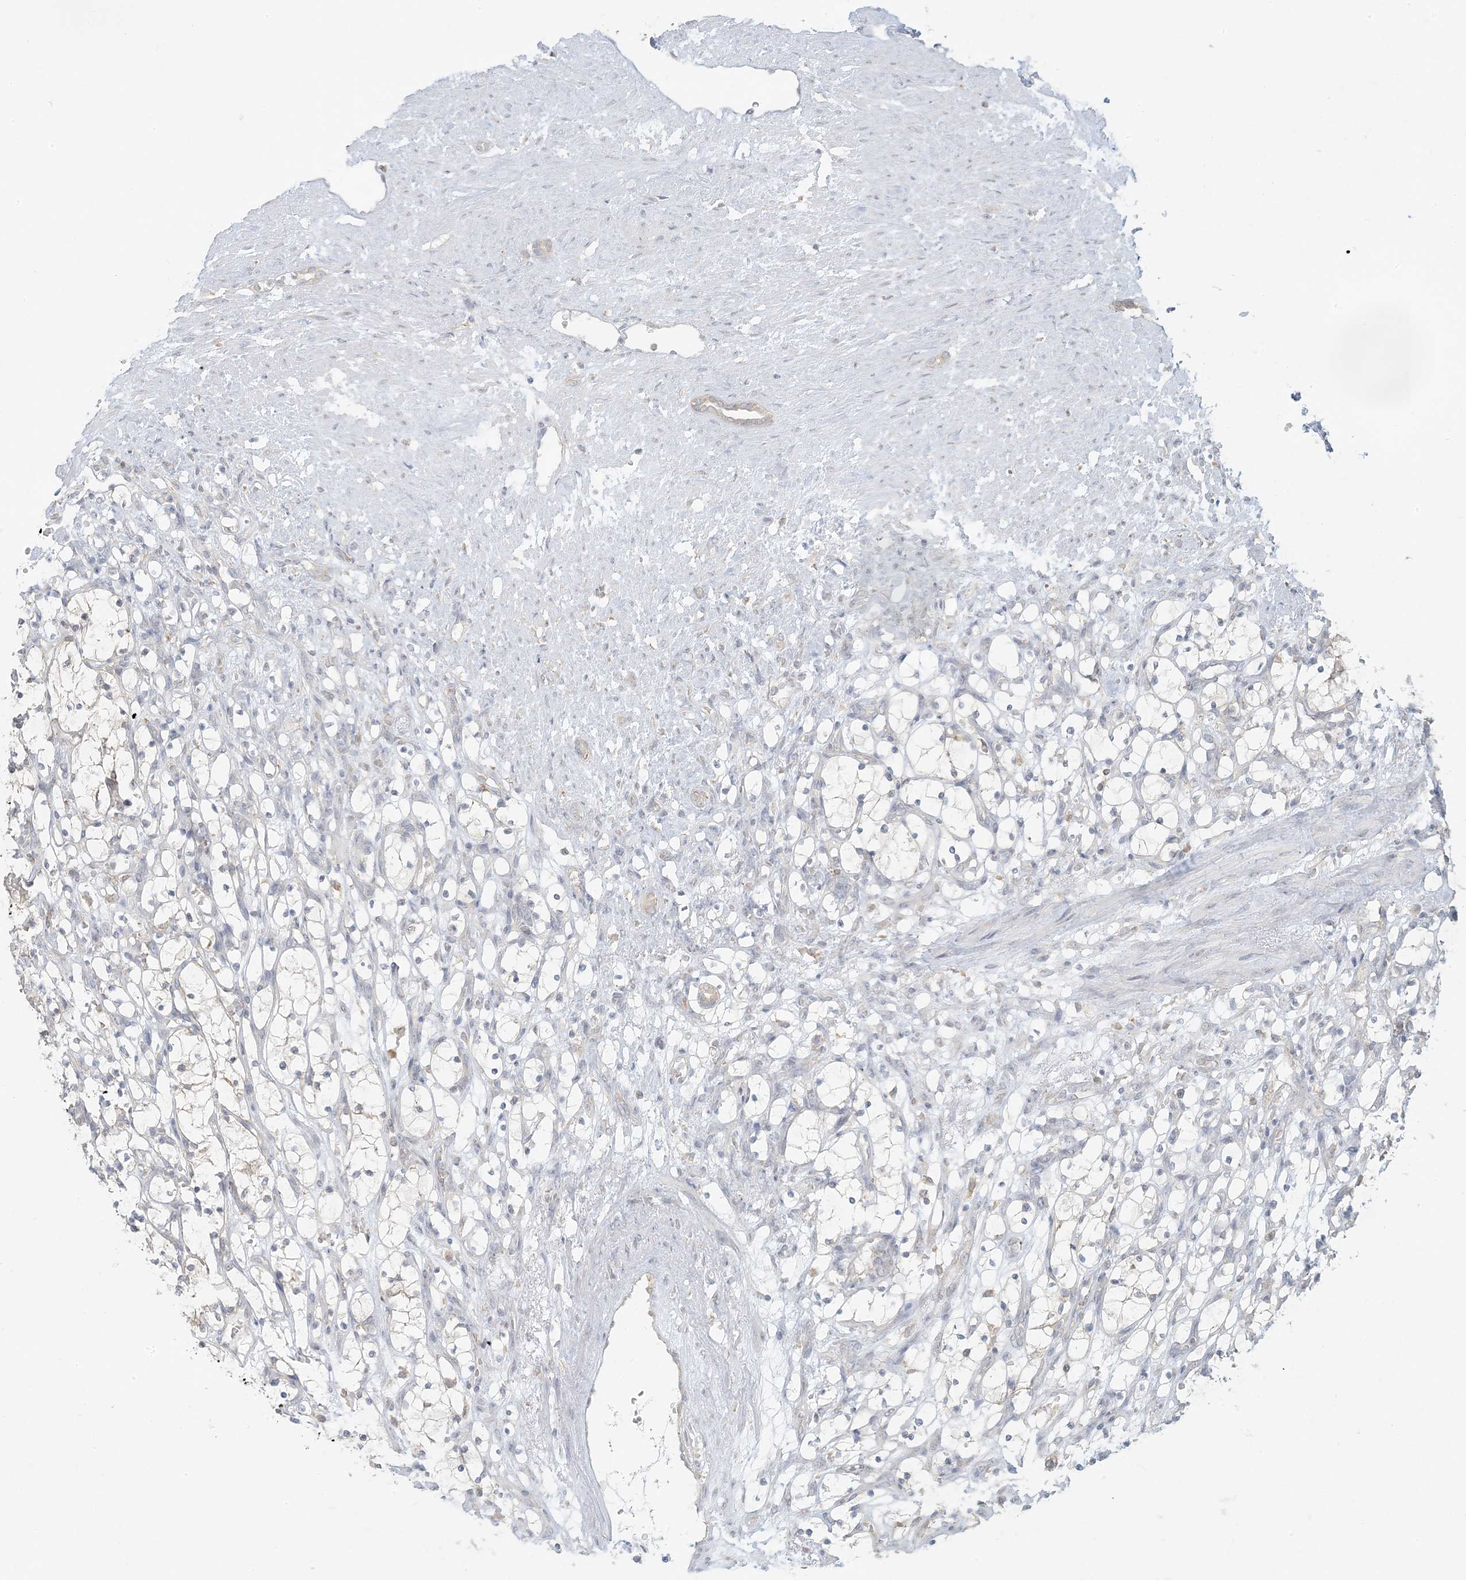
{"staining": {"intensity": "negative", "quantity": "none", "location": "none"}, "tissue": "renal cancer", "cell_type": "Tumor cells", "image_type": "cancer", "snomed": [{"axis": "morphology", "description": "Adenocarcinoma, NOS"}, {"axis": "topography", "description": "Kidney"}], "caption": "An image of adenocarcinoma (renal) stained for a protein exhibits no brown staining in tumor cells.", "gene": "EEFSEC", "patient": {"sex": "female", "age": 69}}